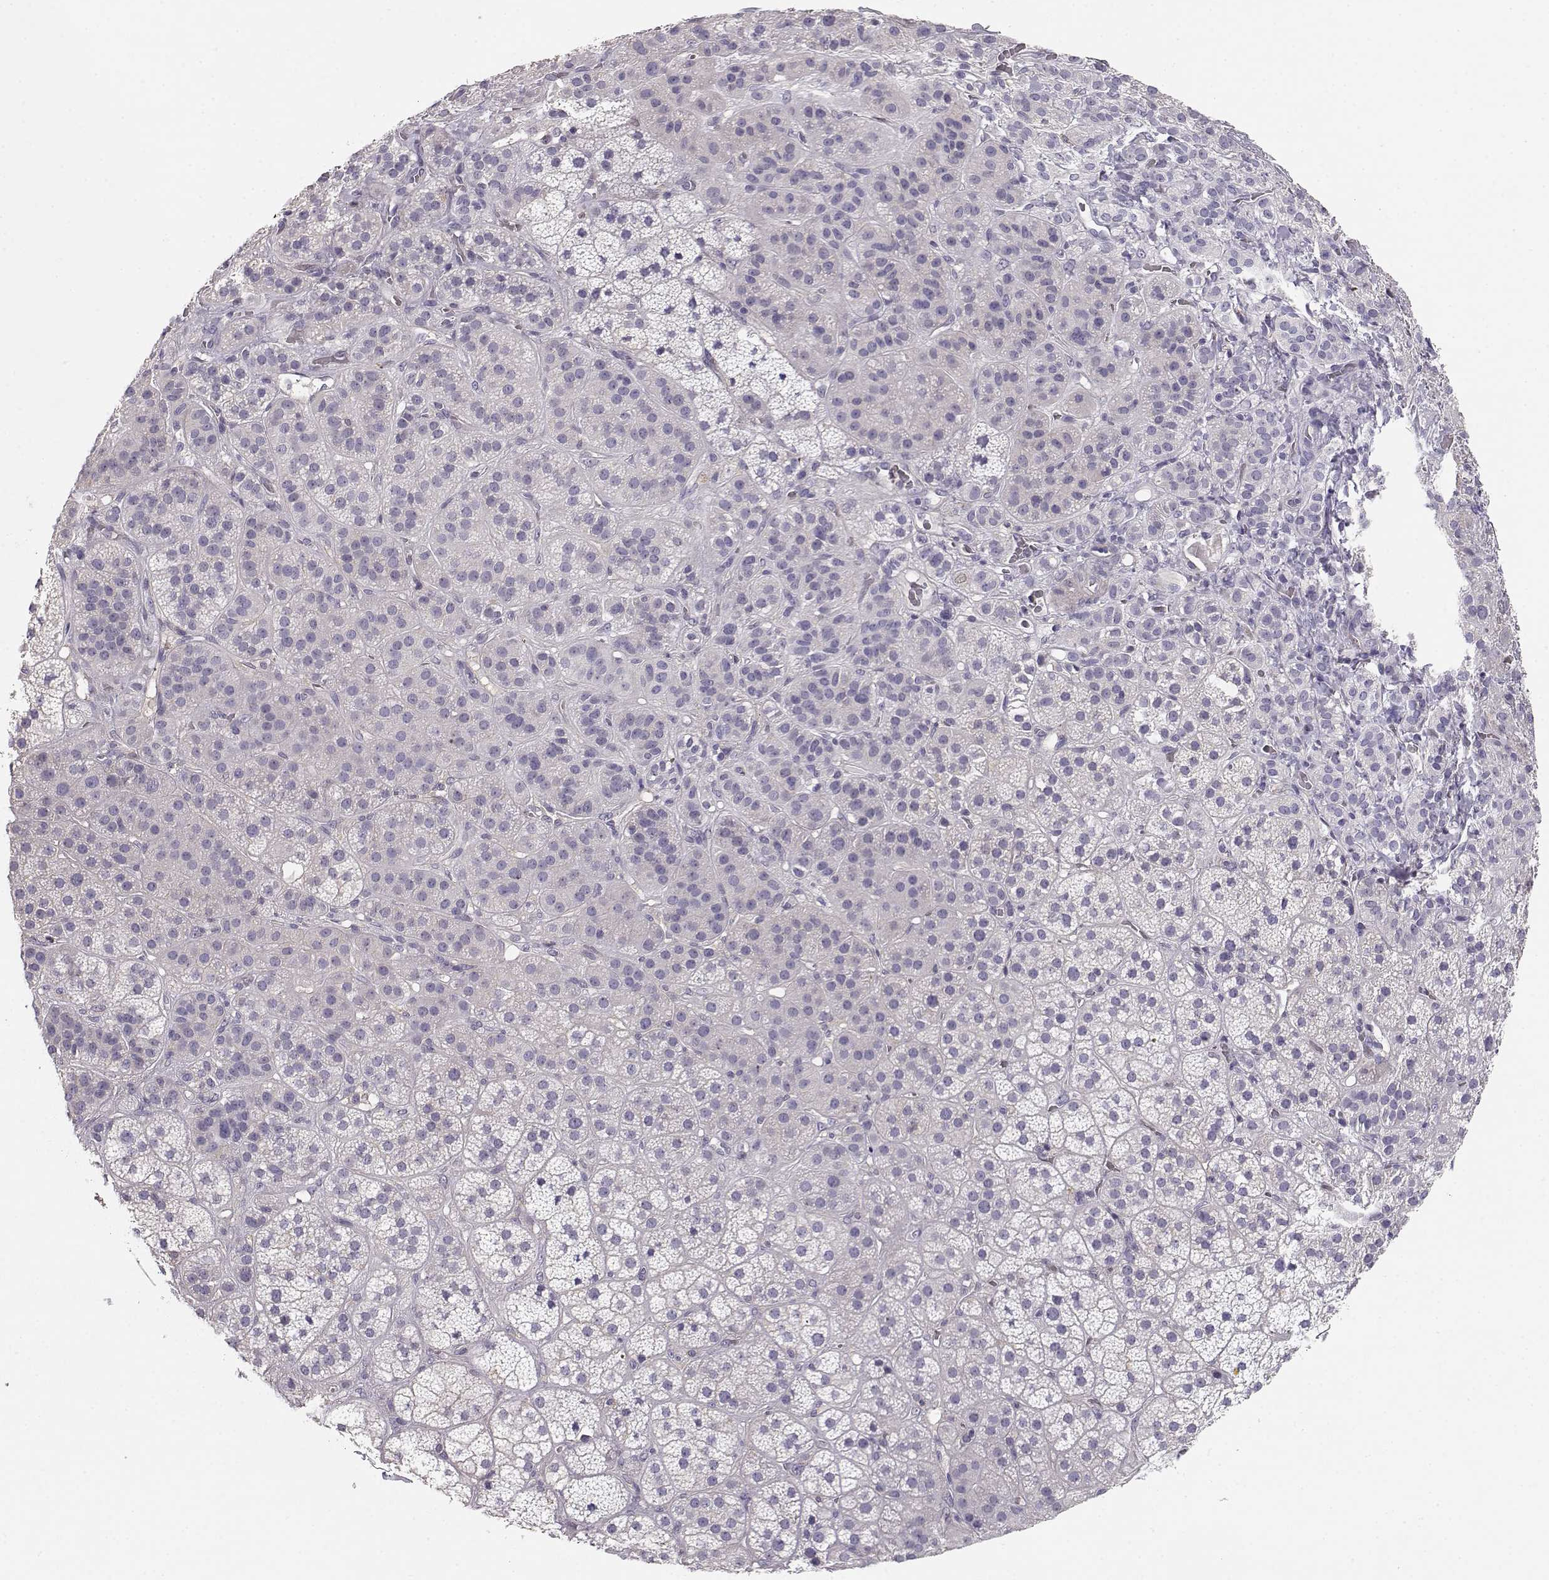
{"staining": {"intensity": "negative", "quantity": "none", "location": "none"}, "tissue": "adrenal gland", "cell_type": "Glandular cells", "image_type": "normal", "snomed": [{"axis": "morphology", "description": "Normal tissue, NOS"}, {"axis": "topography", "description": "Adrenal gland"}], "caption": "Image shows no significant protein staining in glandular cells of unremarkable adrenal gland.", "gene": "DAPL1", "patient": {"sex": "male", "age": 57}}